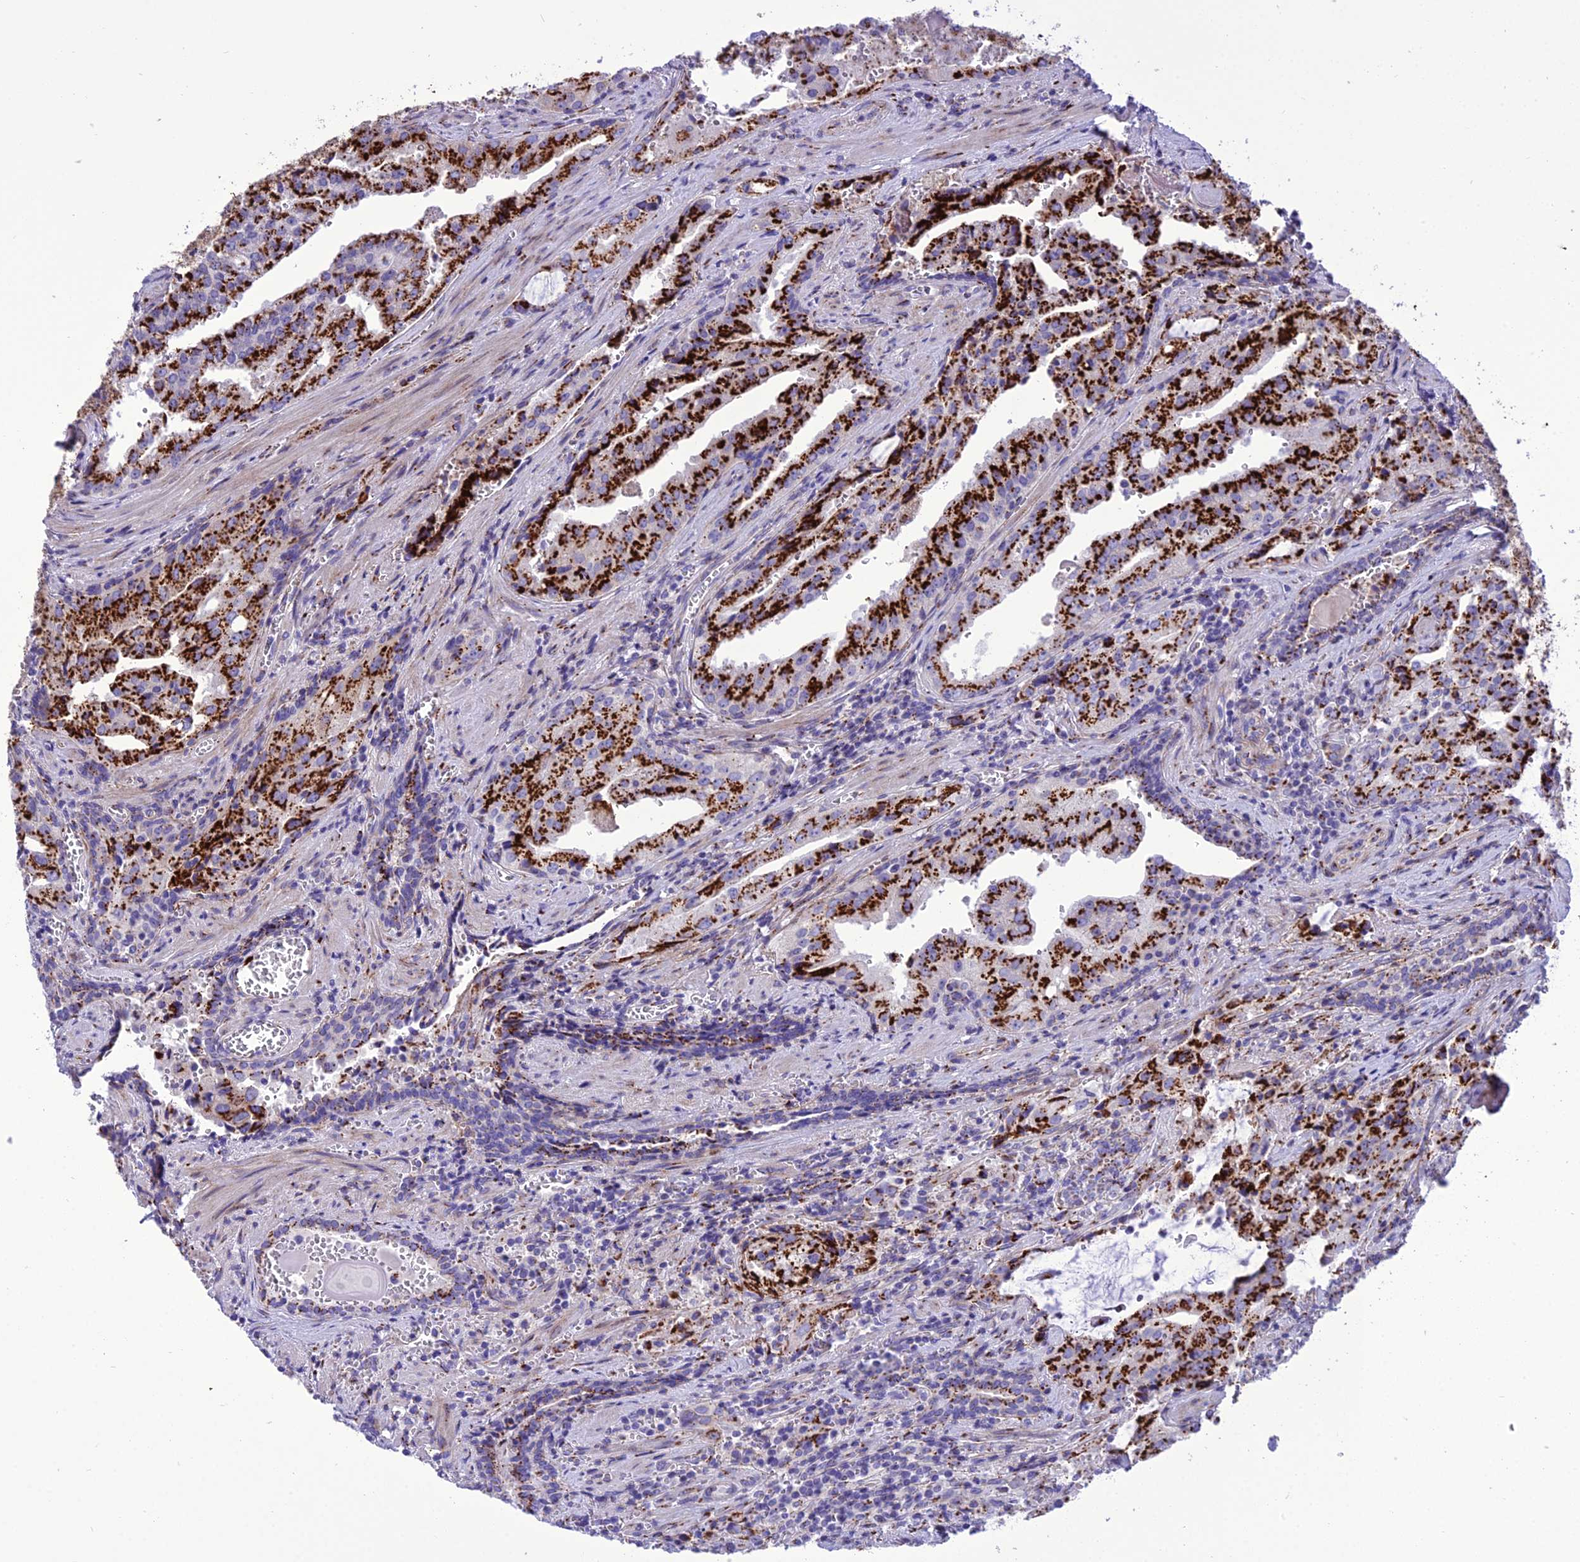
{"staining": {"intensity": "strong", "quantity": ">75%", "location": "cytoplasmic/membranous"}, "tissue": "prostate cancer", "cell_type": "Tumor cells", "image_type": "cancer", "snomed": [{"axis": "morphology", "description": "Adenocarcinoma, High grade"}, {"axis": "topography", "description": "Prostate"}], "caption": "IHC histopathology image of neoplastic tissue: human prostate cancer stained using immunohistochemistry (IHC) reveals high levels of strong protein expression localized specifically in the cytoplasmic/membranous of tumor cells, appearing as a cytoplasmic/membranous brown color.", "gene": "GOLM2", "patient": {"sex": "male", "age": 68}}